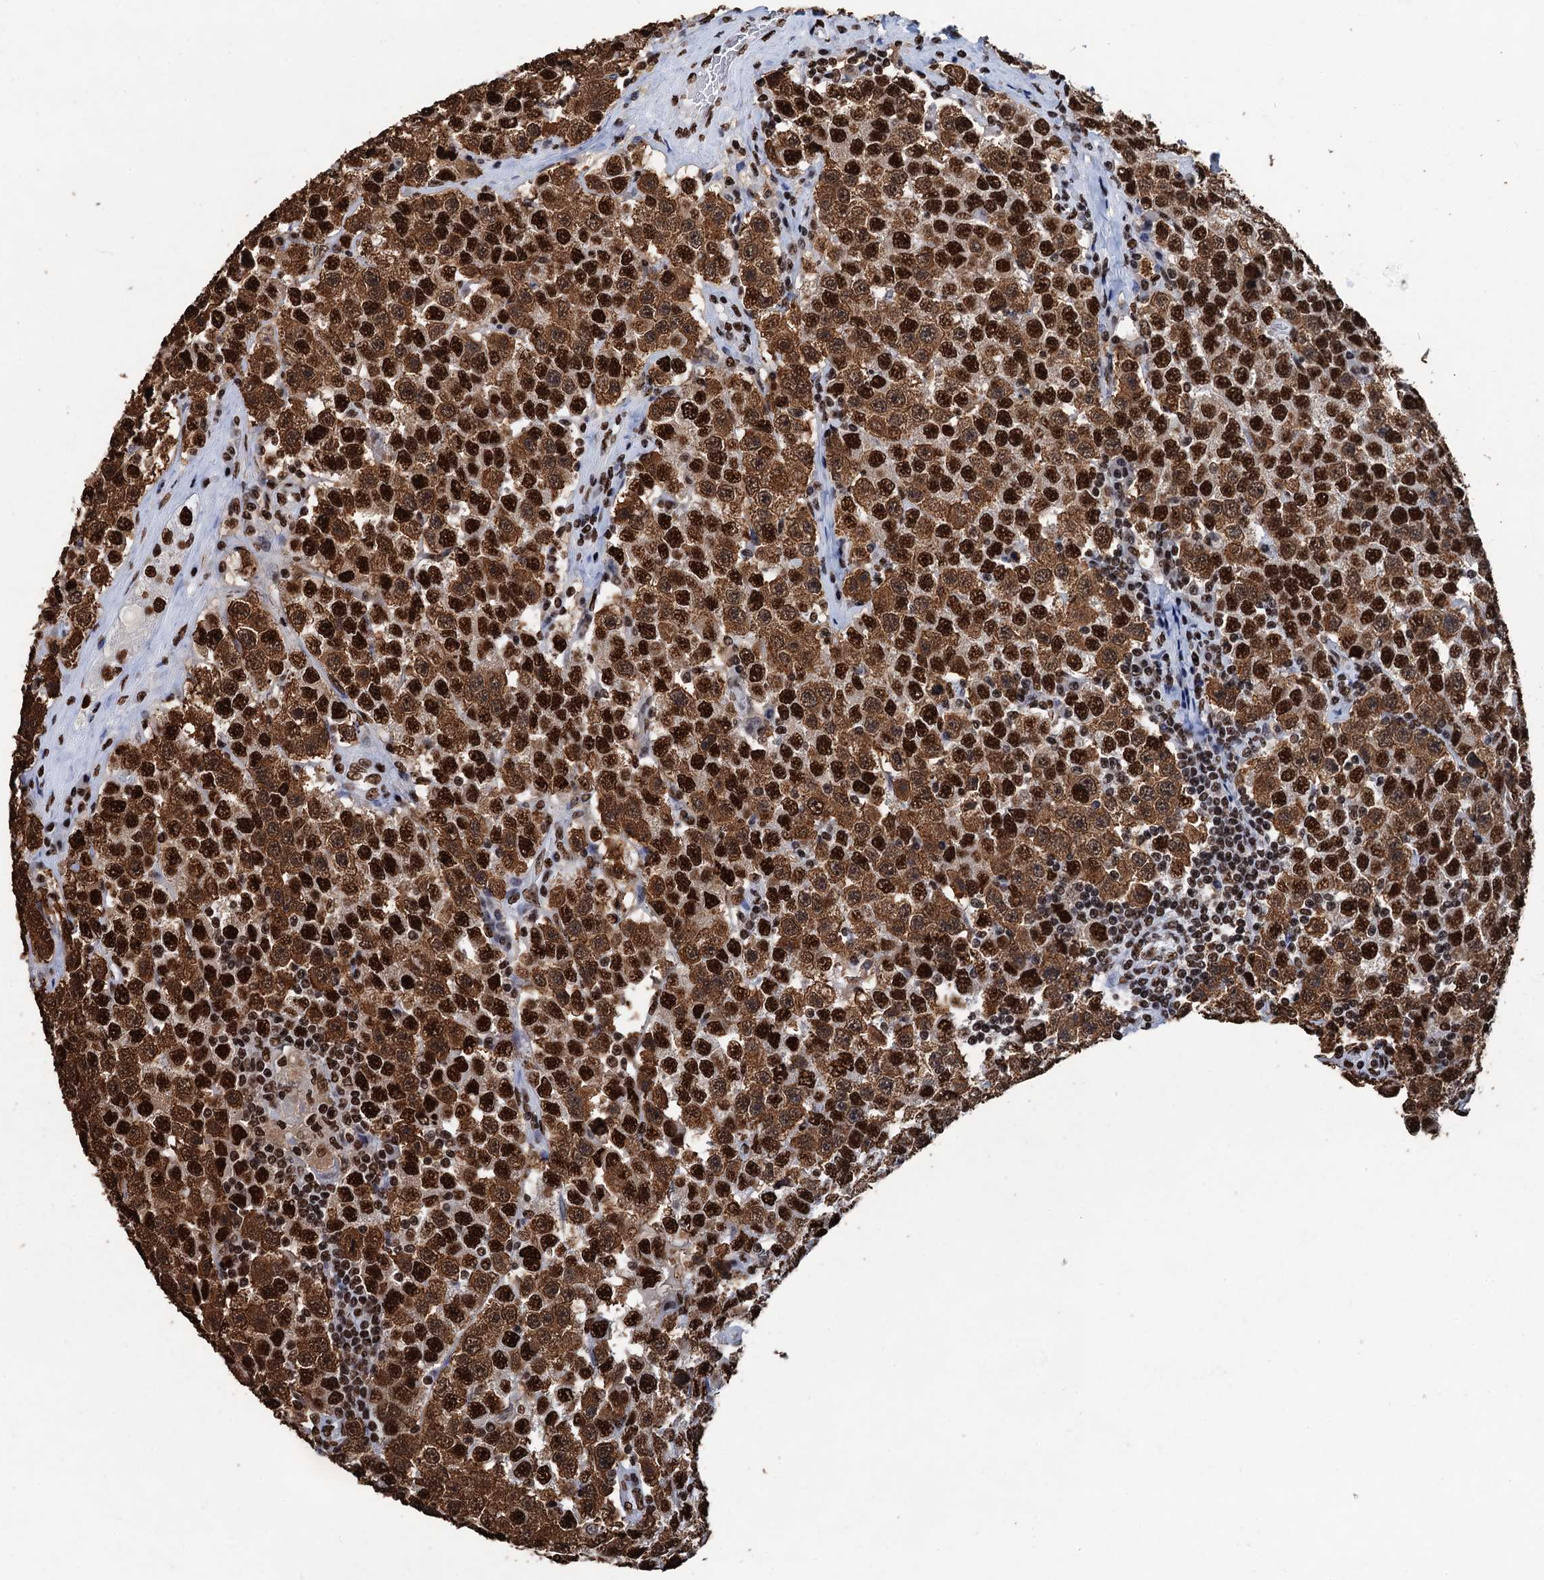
{"staining": {"intensity": "strong", "quantity": ">75%", "location": "cytoplasmic/membranous,nuclear"}, "tissue": "testis cancer", "cell_type": "Tumor cells", "image_type": "cancer", "snomed": [{"axis": "morphology", "description": "Seminoma, NOS"}, {"axis": "topography", "description": "Testis"}], "caption": "Testis cancer (seminoma) was stained to show a protein in brown. There is high levels of strong cytoplasmic/membranous and nuclear positivity in approximately >75% of tumor cells.", "gene": "UBA2", "patient": {"sex": "male", "age": 28}}